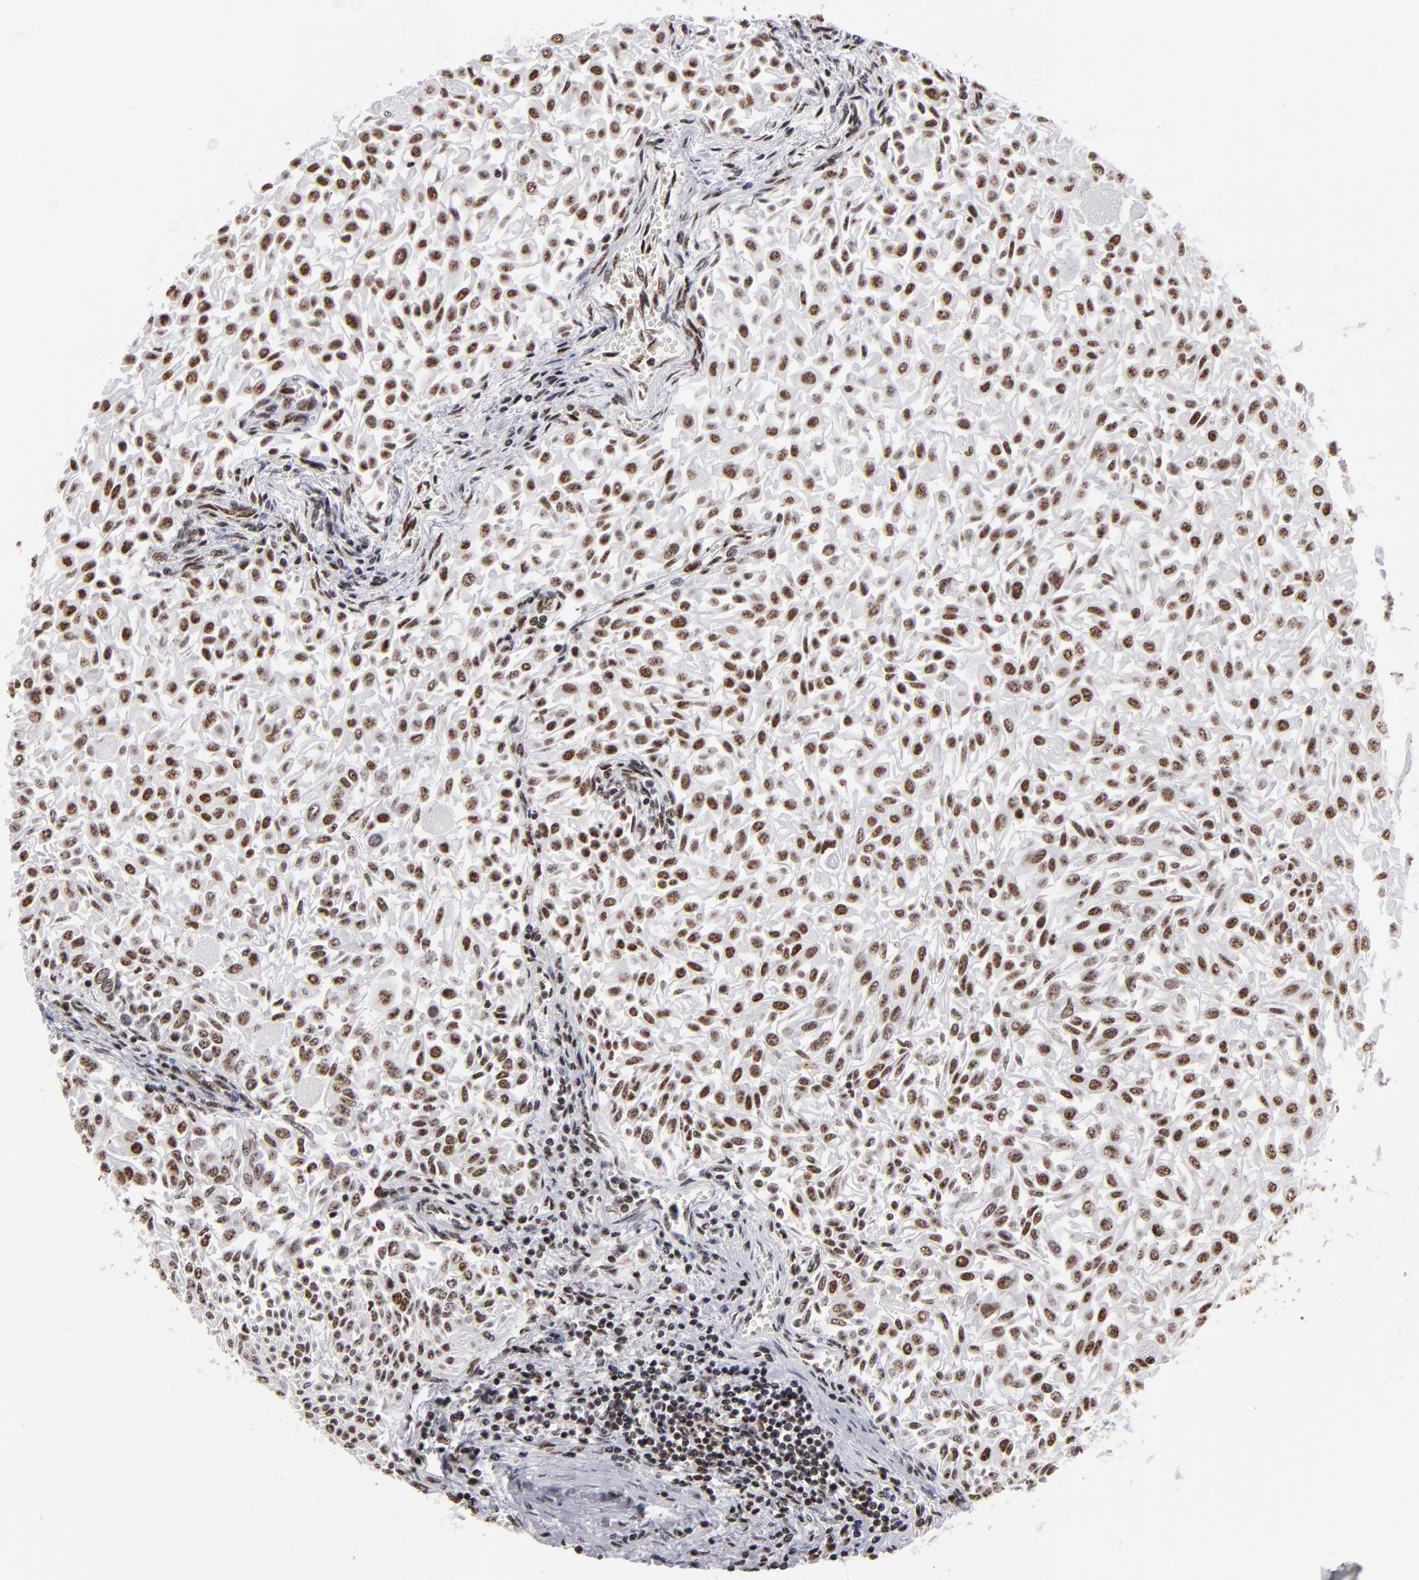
{"staining": {"intensity": "strong", "quantity": ">75%", "location": "nuclear"}, "tissue": "urothelial cancer", "cell_type": "Tumor cells", "image_type": "cancer", "snomed": [{"axis": "morphology", "description": "Urothelial carcinoma, Low grade"}, {"axis": "topography", "description": "Urinary bladder"}], "caption": "Protein expression by IHC reveals strong nuclear staining in approximately >75% of tumor cells in urothelial cancer. The staining is performed using DAB (3,3'-diaminobenzidine) brown chromogen to label protein expression. The nuclei are counter-stained blue using hematoxylin.", "gene": "MRE11", "patient": {"sex": "male", "age": 64}}